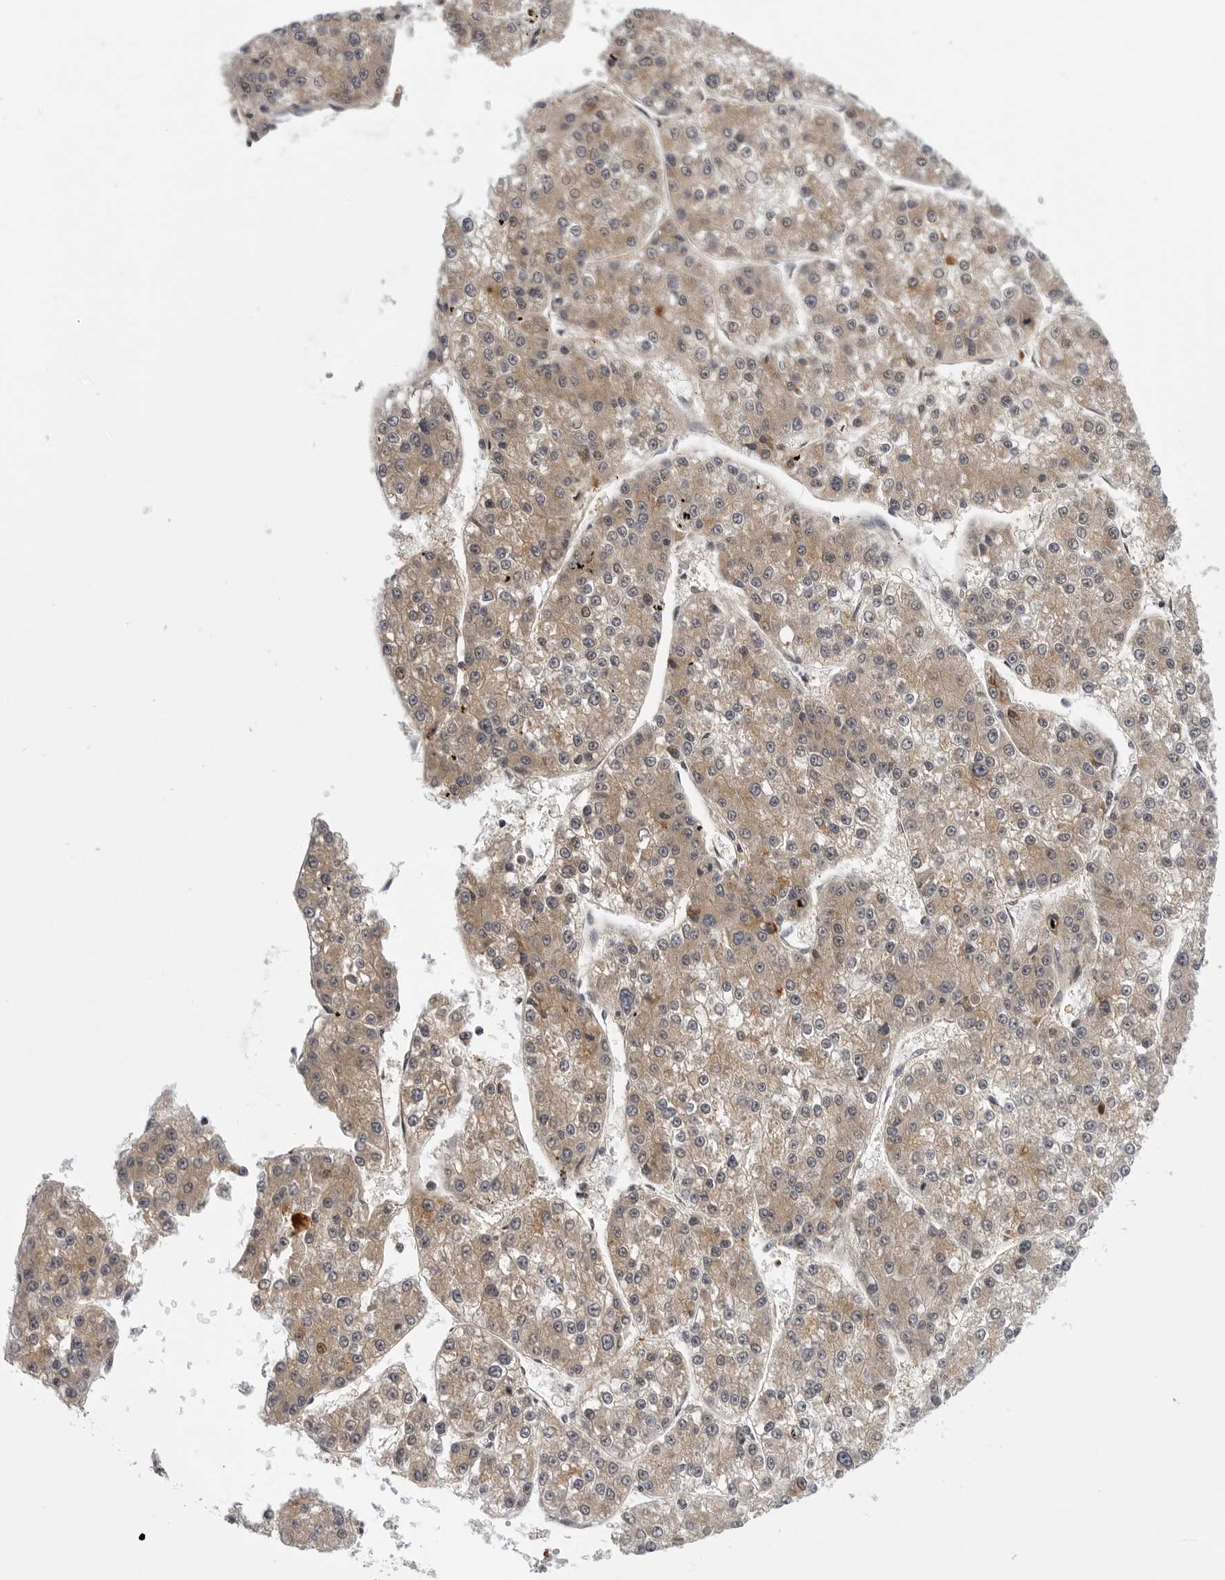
{"staining": {"intensity": "moderate", "quantity": ">75%", "location": "cytoplasmic/membranous"}, "tissue": "liver cancer", "cell_type": "Tumor cells", "image_type": "cancer", "snomed": [{"axis": "morphology", "description": "Carcinoma, Hepatocellular, NOS"}, {"axis": "topography", "description": "Liver"}], "caption": "Tumor cells demonstrate moderate cytoplasmic/membranous staining in approximately >75% of cells in hepatocellular carcinoma (liver). Using DAB (3,3'-diaminobenzidine) (brown) and hematoxylin (blue) stains, captured at high magnification using brightfield microscopy.", "gene": "CDK20", "patient": {"sex": "female", "age": 73}}